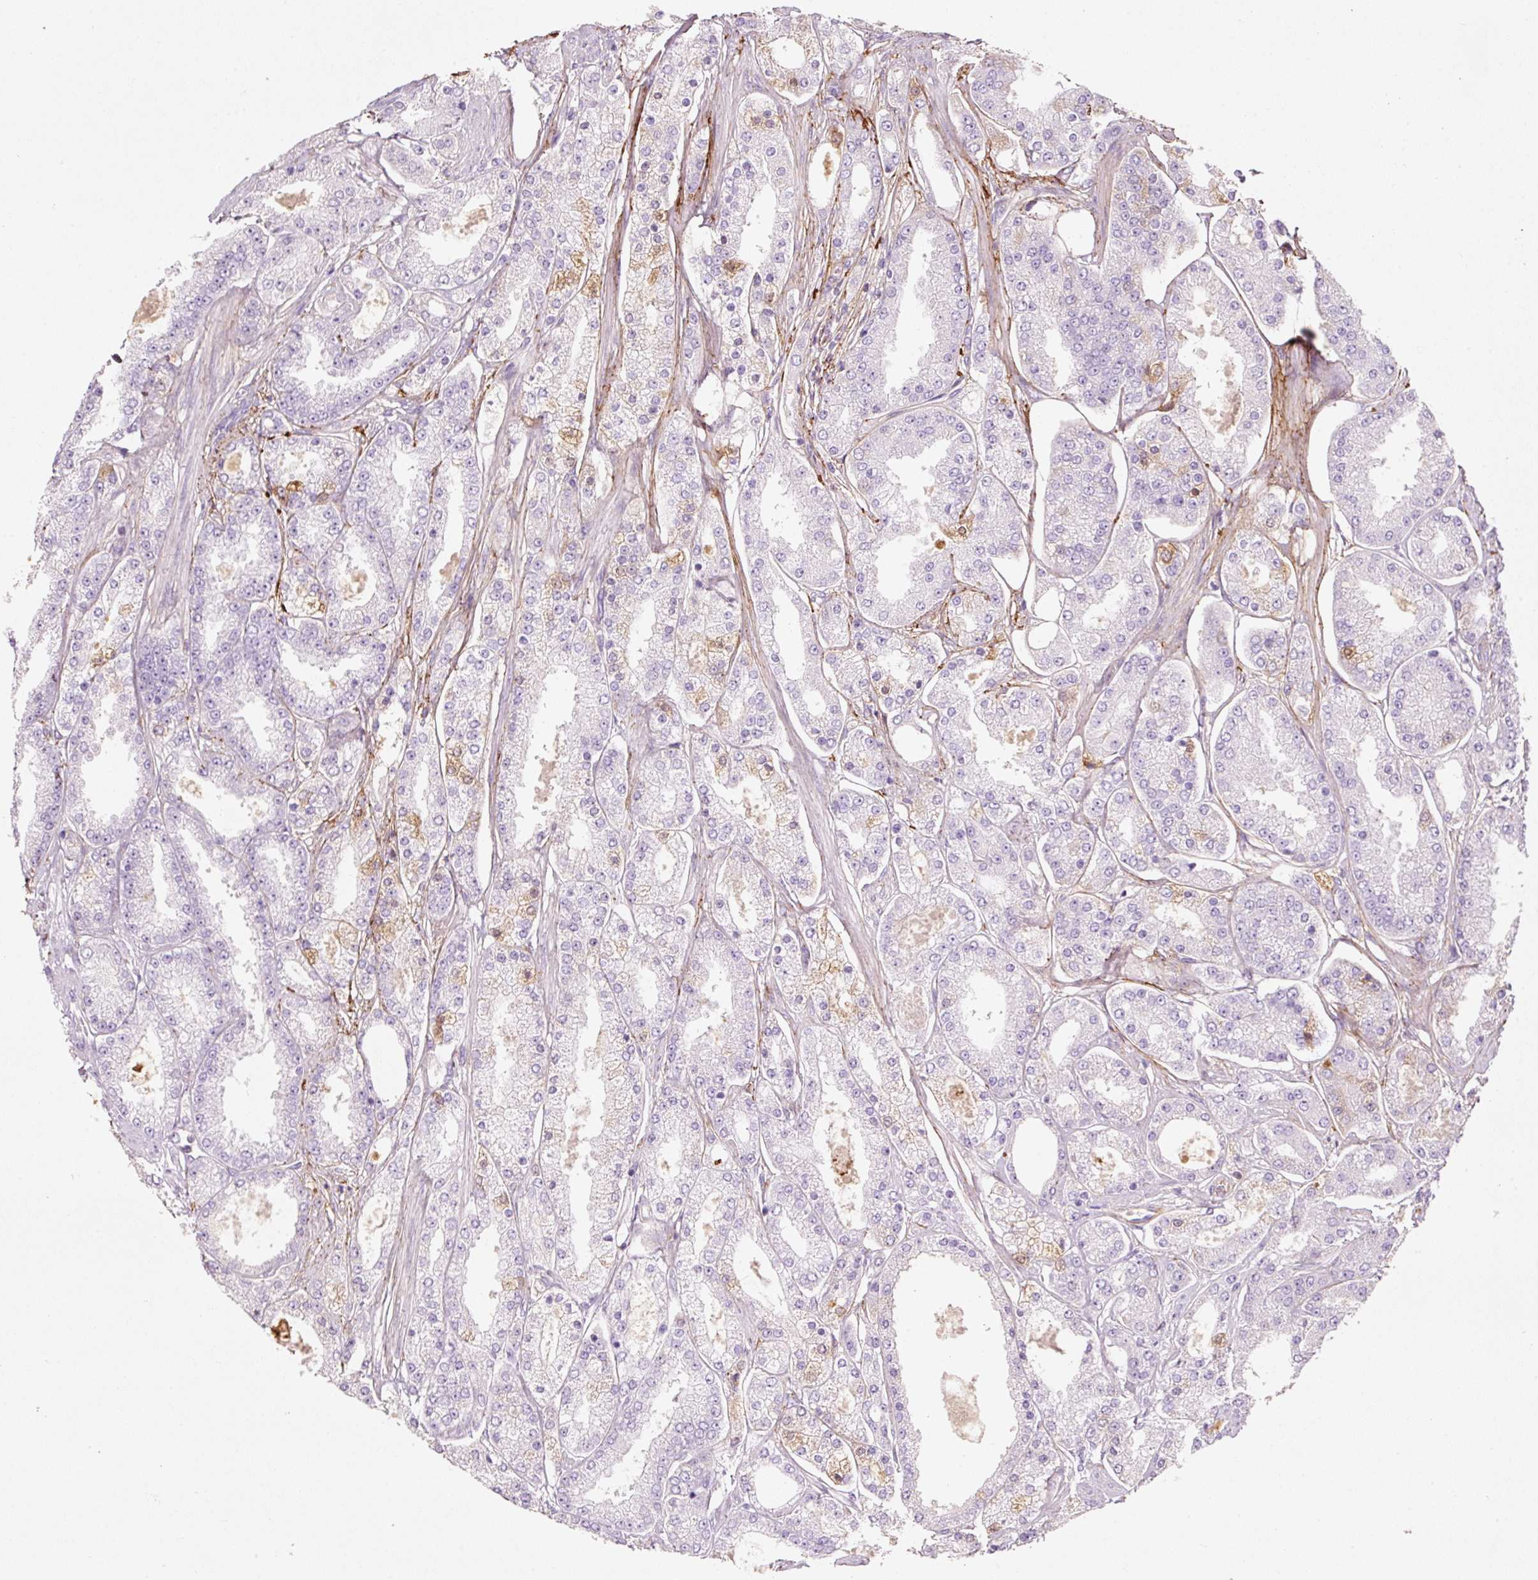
{"staining": {"intensity": "strong", "quantity": "<25%", "location": "cytoplasmic/membranous"}, "tissue": "prostate cancer", "cell_type": "Tumor cells", "image_type": "cancer", "snomed": [{"axis": "morphology", "description": "Adenocarcinoma, High grade"}, {"axis": "topography", "description": "Prostate"}], "caption": "Strong cytoplasmic/membranous staining is identified in about <25% of tumor cells in prostate high-grade adenocarcinoma. The staining was performed using DAB (3,3'-diaminobenzidine), with brown indicating positive protein expression. Nuclei are stained blue with hematoxylin.", "gene": "MFAP4", "patient": {"sex": "male", "age": 69}}